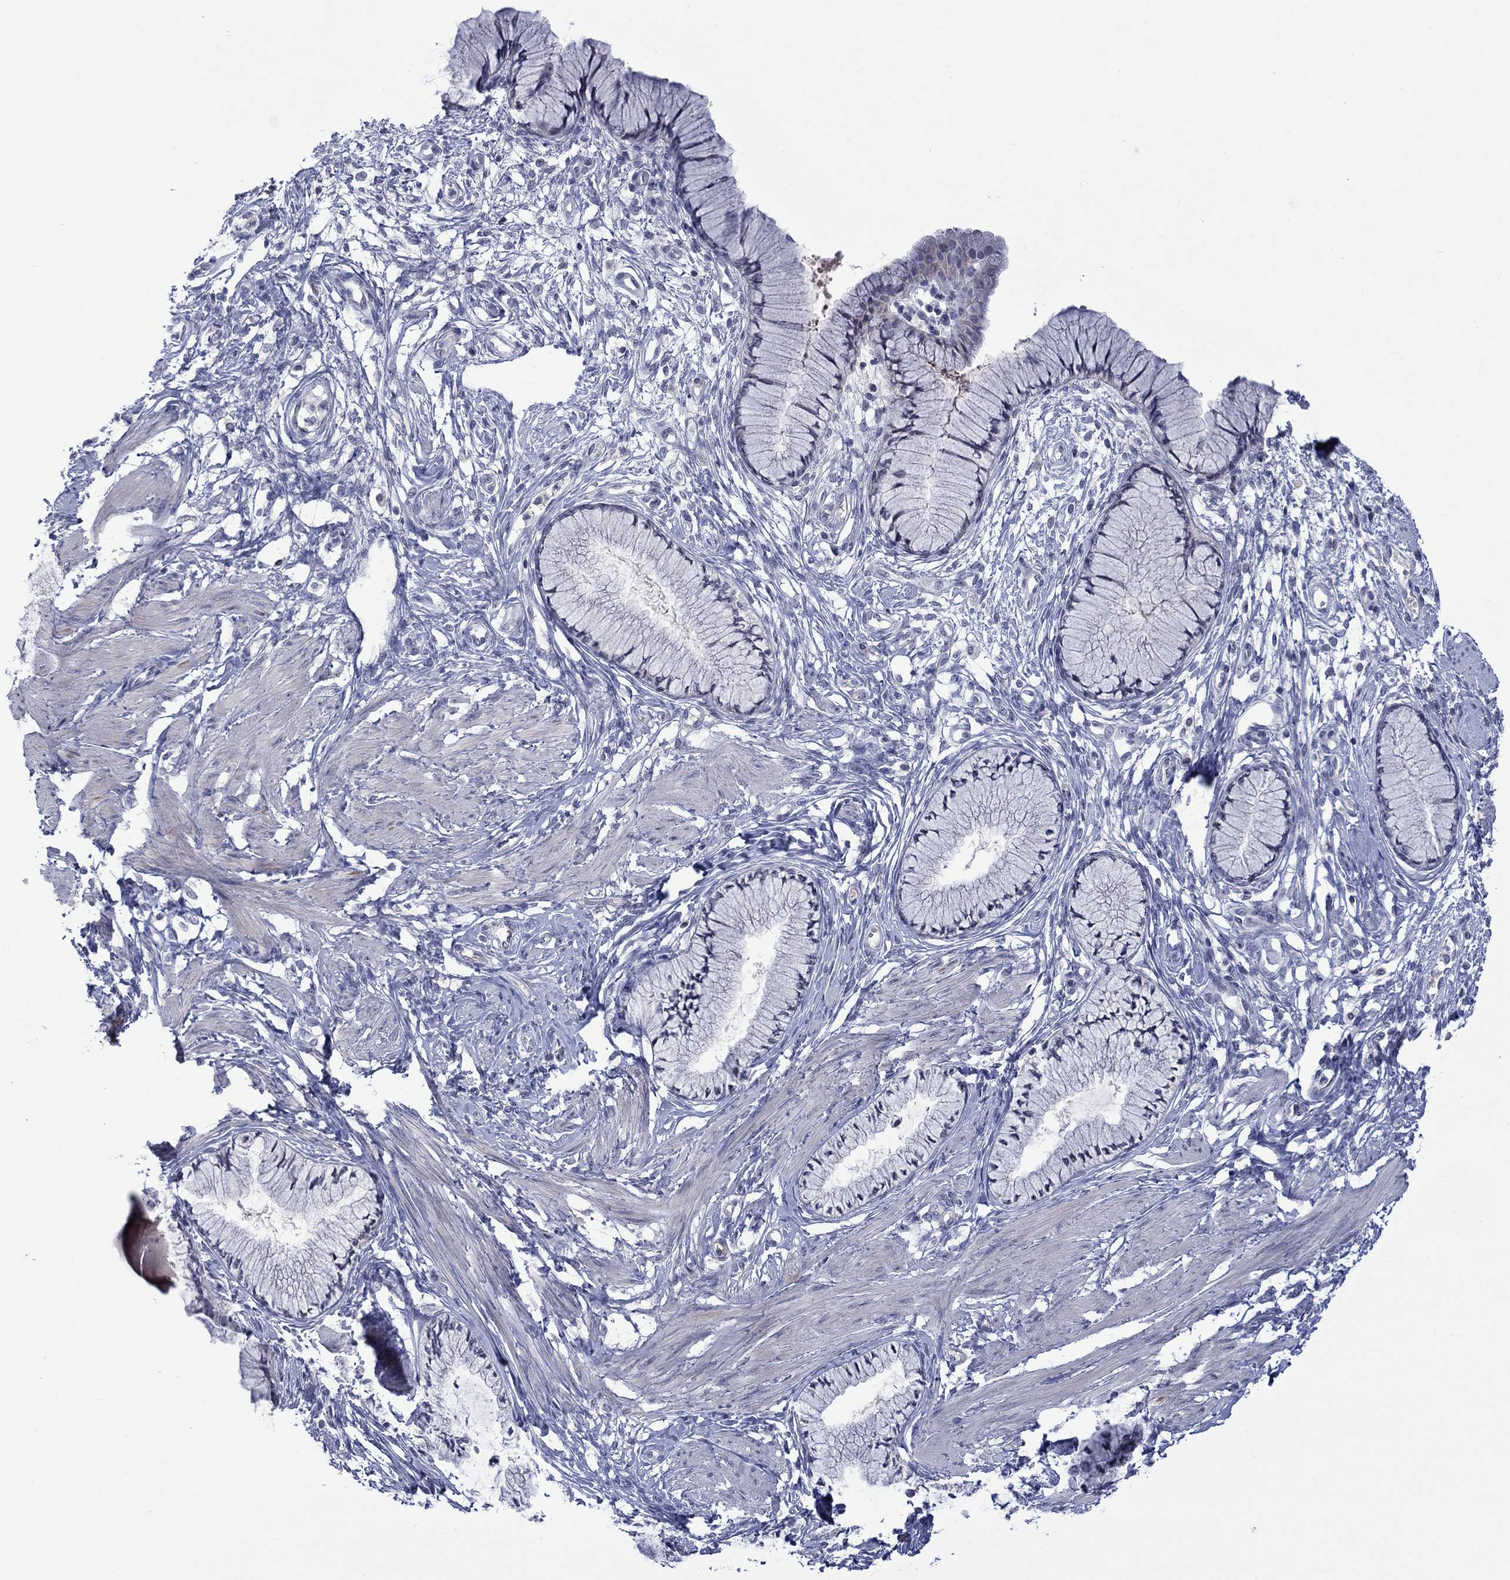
{"staining": {"intensity": "negative", "quantity": "none", "location": "none"}, "tissue": "cervix", "cell_type": "Glandular cells", "image_type": "normal", "snomed": [{"axis": "morphology", "description": "Normal tissue, NOS"}, {"axis": "topography", "description": "Cervix"}], "caption": "Glandular cells show no significant positivity in unremarkable cervix. The staining is performed using DAB brown chromogen with nuclei counter-stained in using hematoxylin.", "gene": "NSMF", "patient": {"sex": "female", "age": 37}}